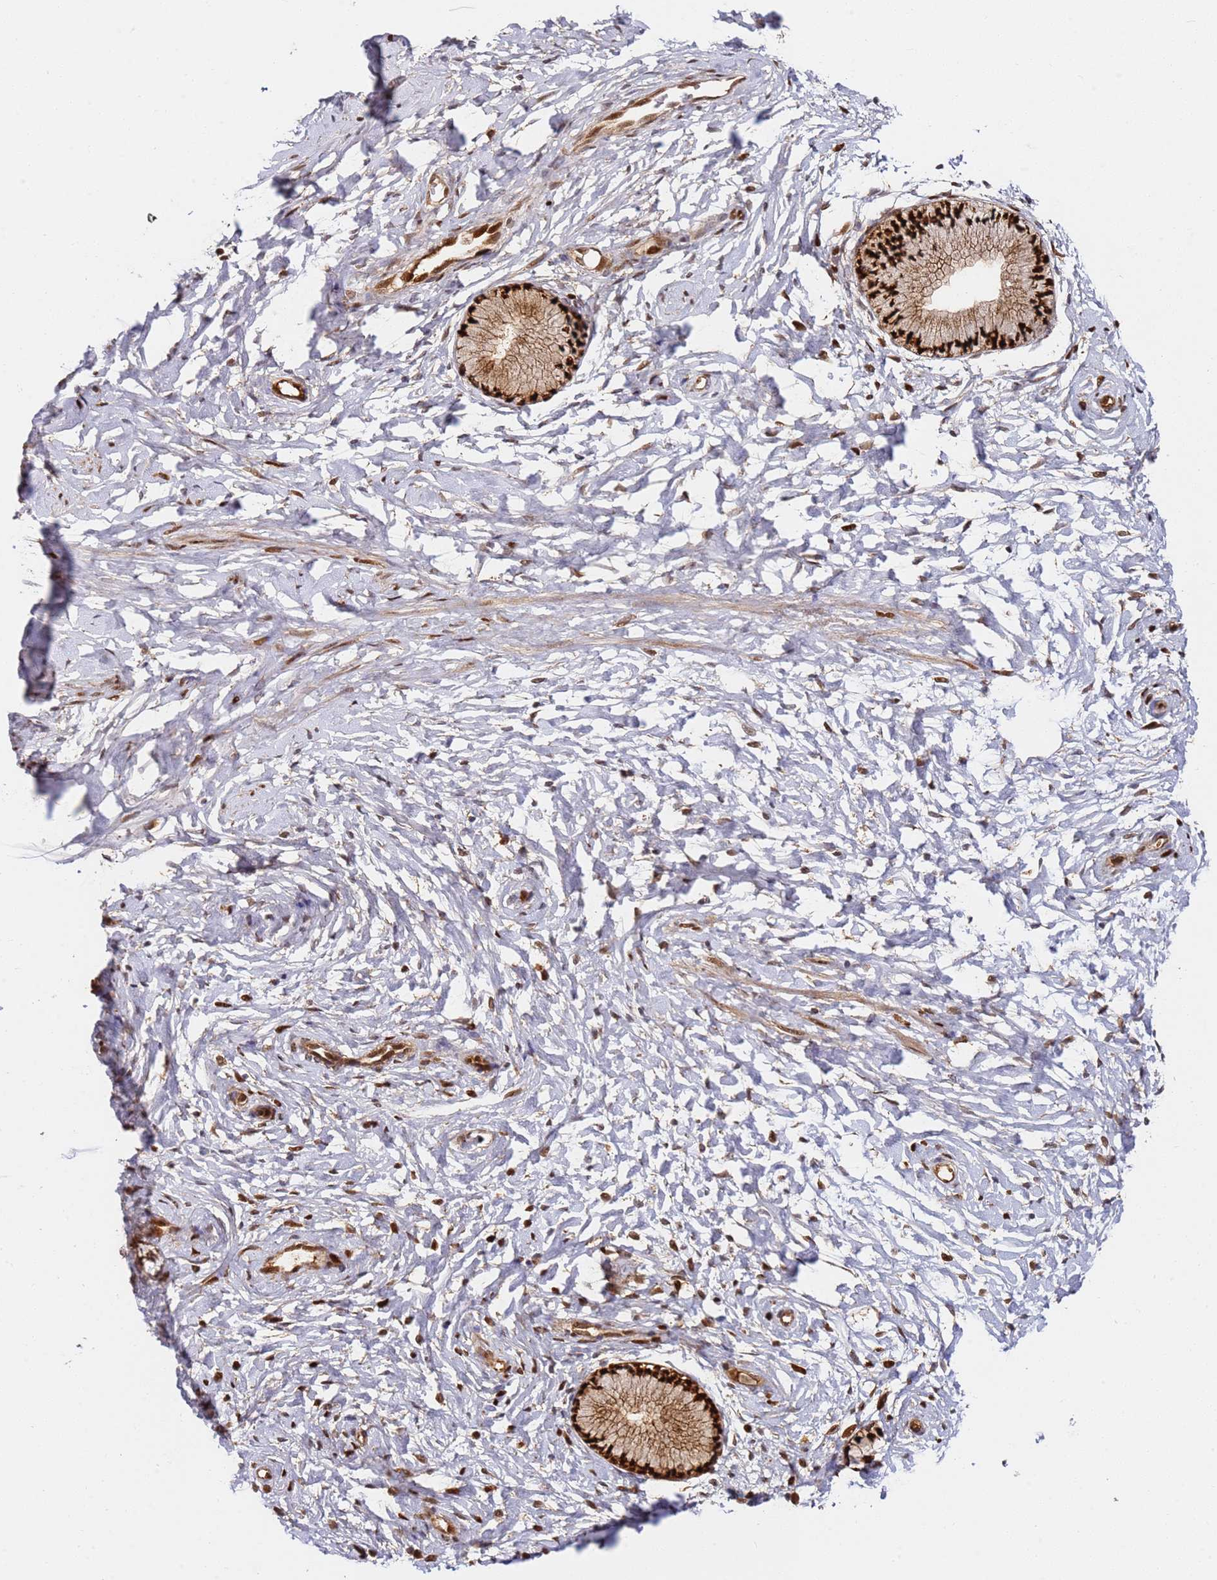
{"staining": {"intensity": "strong", "quantity": ">75%", "location": "cytoplasmic/membranous,nuclear"}, "tissue": "cervix", "cell_type": "Glandular cells", "image_type": "normal", "snomed": [{"axis": "morphology", "description": "Normal tissue, NOS"}, {"axis": "topography", "description": "Cervix"}], "caption": "A brown stain labels strong cytoplasmic/membranous,nuclear expression of a protein in glandular cells of unremarkable cervix. The staining was performed using DAB to visualize the protein expression in brown, while the nuclei were stained in blue with hematoxylin (Magnification: 20x).", "gene": "SMOX", "patient": {"sex": "female", "age": 33}}